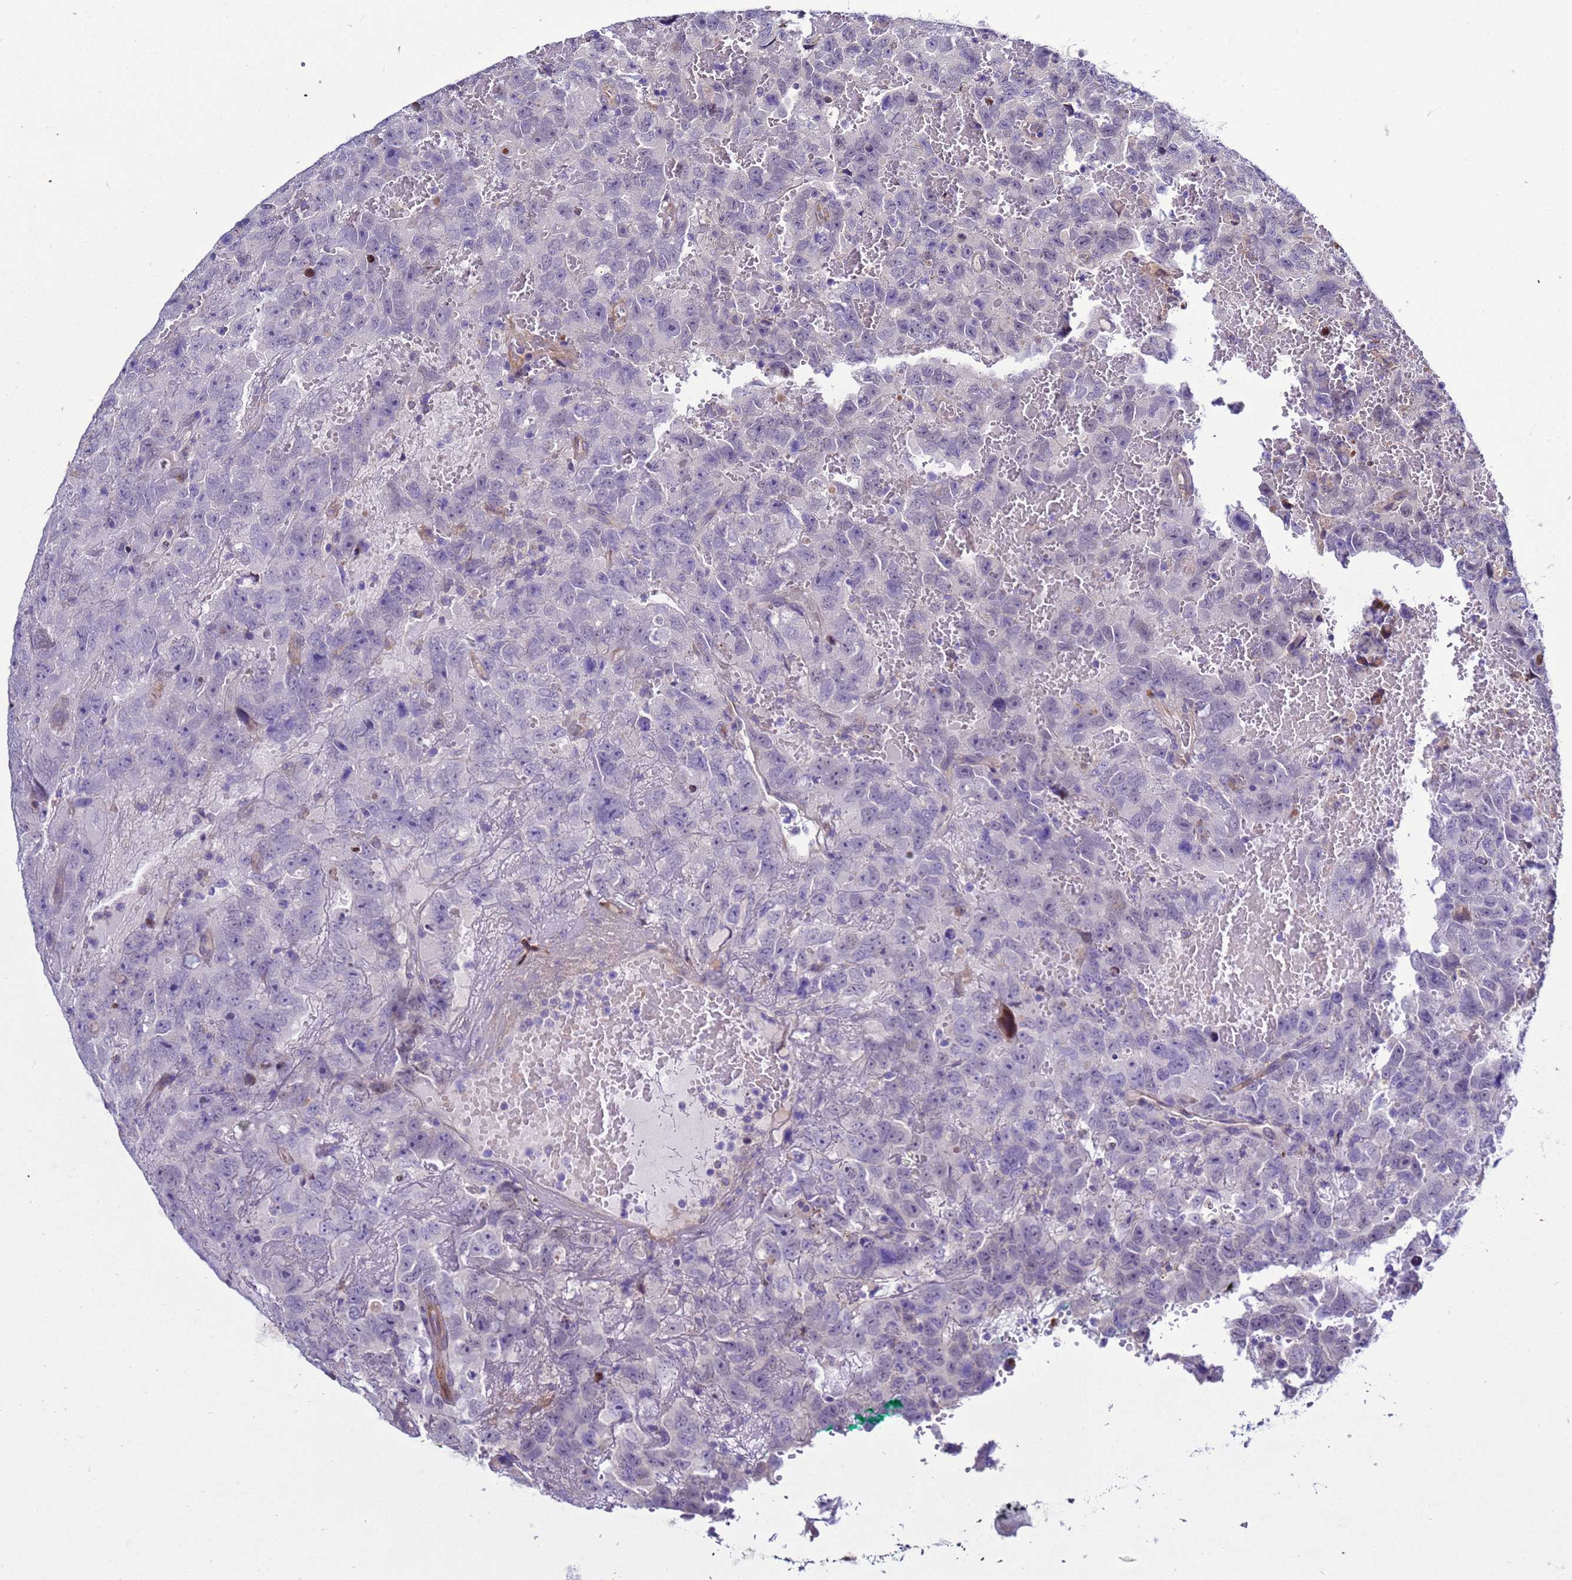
{"staining": {"intensity": "negative", "quantity": "none", "location": "none"}, "tissue": "testis cancer", "cell_type": "Tumor cells", "image_type": "cancer", "snomed": [{"axis": "morphology", "description": "Carcinoma, Embryonal, NOS"}, {"axis": "topography", "description": "Testis"}], "caption": "Tumor cells are negative for brown protein staining in testis cancer (embryonal carcinoma).", "gene": "NAT2", "patient": {"sex": "male", "age": 45}}